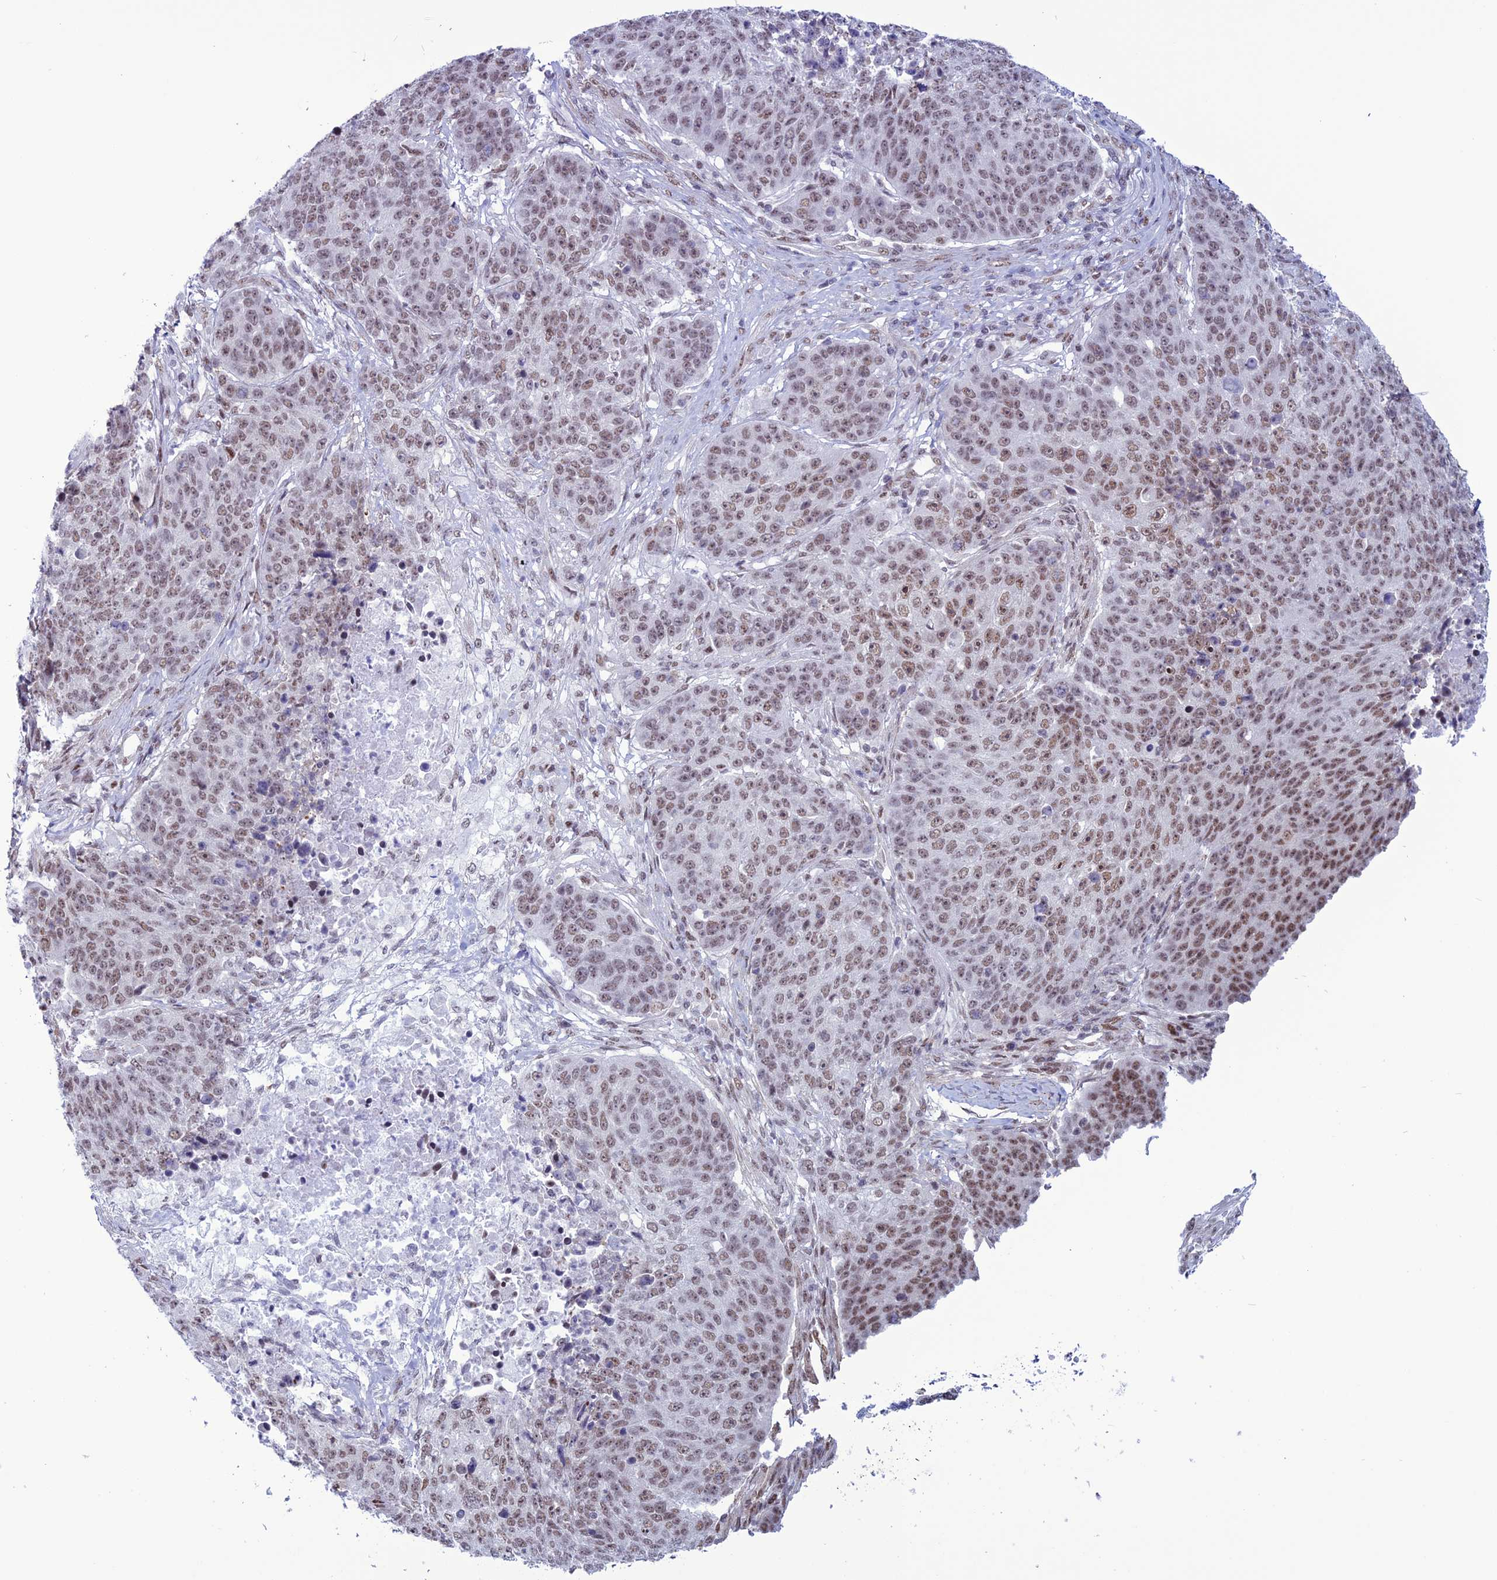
{"staining": {"intensity": "moderate", "quantity": ">75%", "location": "nuclear"}, "tissue": "lung cancer", "cell_type": "Tumor cells", "image_type": "cancer", "snomed": [{"axis": "morphology", "description": "Normal tissue, NOS"}, {"axis": "morphology", "description": "Squamous cell carcinoma, NOS"}, {"axis": "topography", "description": "Lymph node"}, {"axis": "topography", "description": "Lung"}], "caption": "Brown immunohistochemical staining in human lung squamous cell carcinoma displays moderate nuclear positivity in about >75% of tumor cells. Ihc stains the protein of interest in brown and the nuclei are stained blue.", "gene": "U2AF1", "patient": {"sex": "male", "age": 66}}